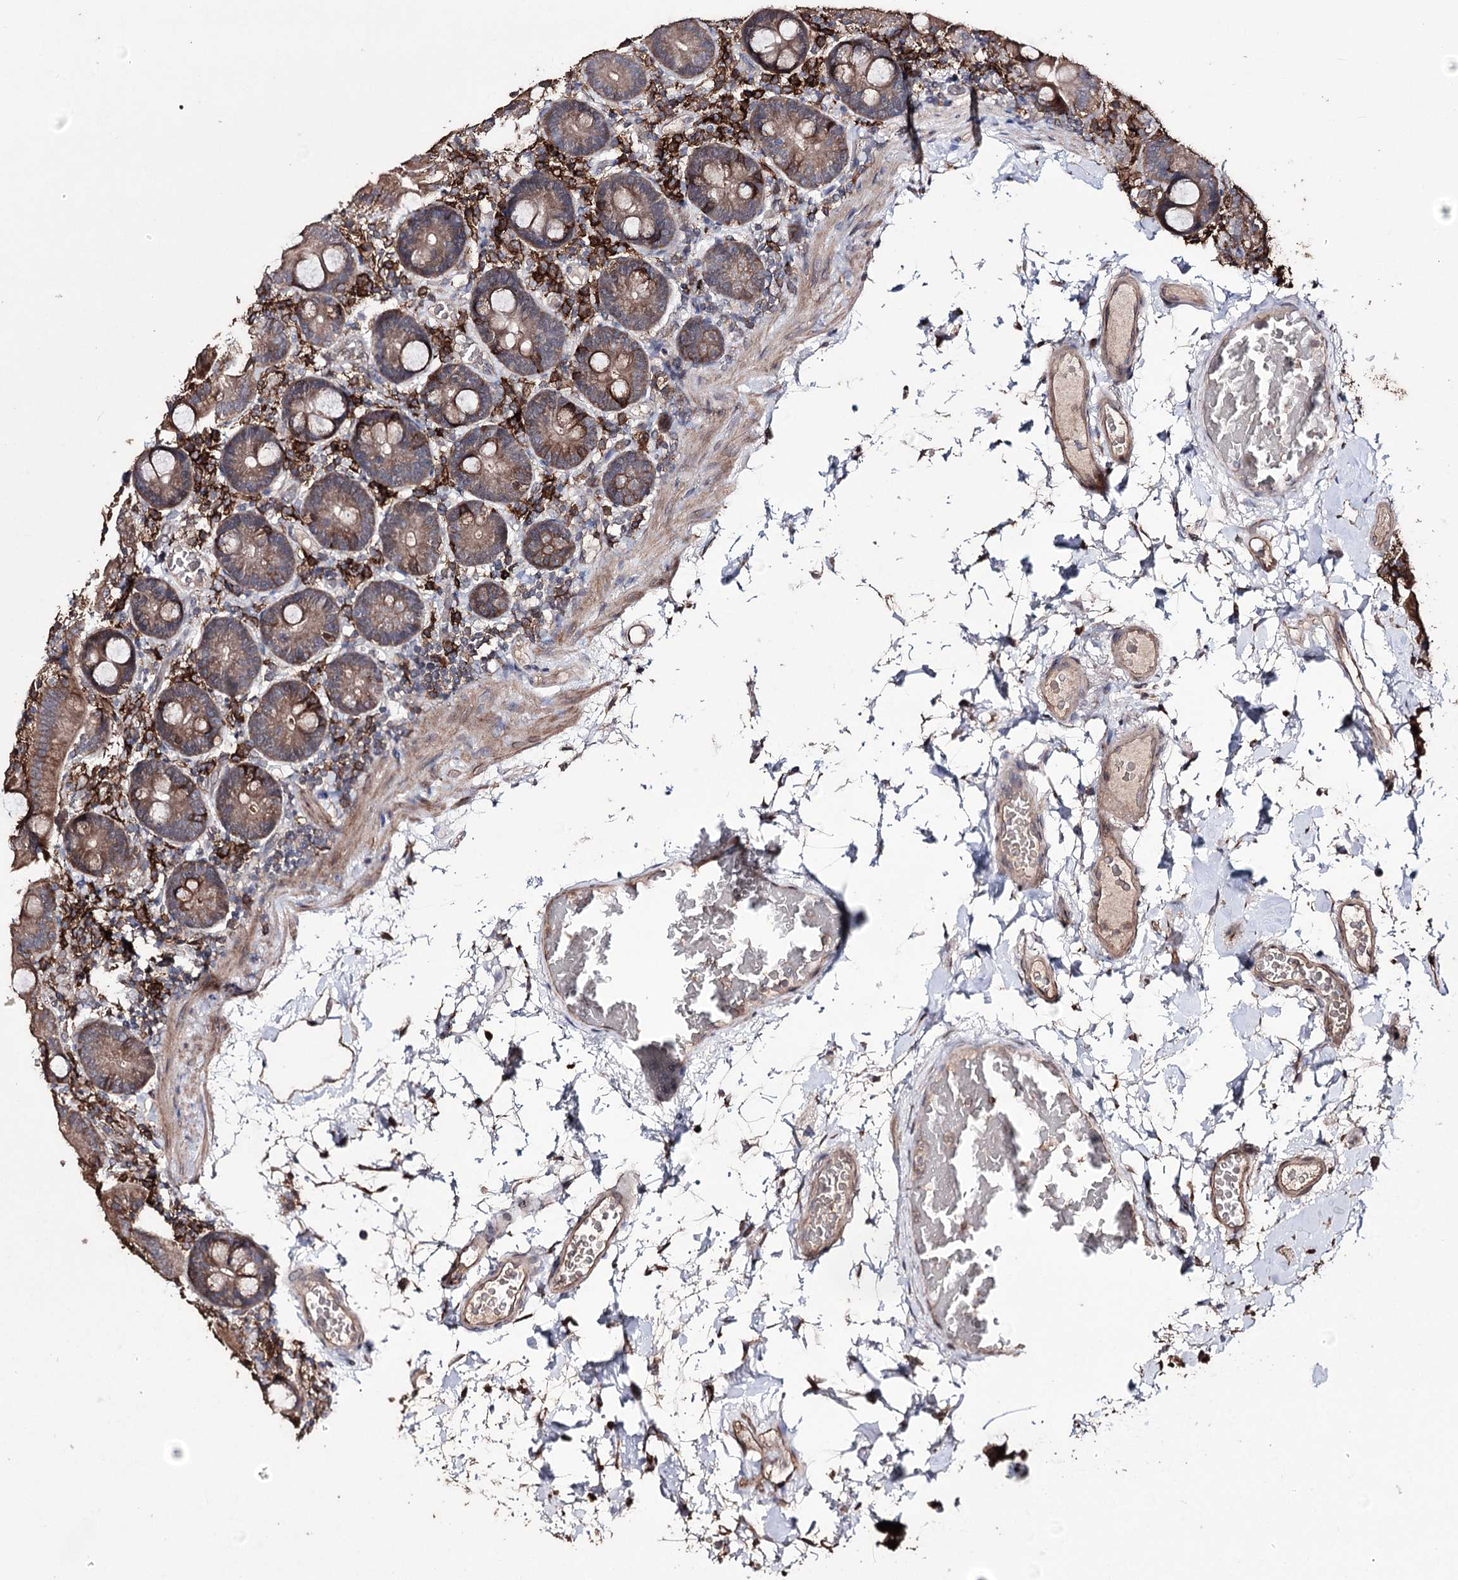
{"staining": {"intensity": "strong", "quantity": ">75%", "location": "cytoplasmic/membranous"}, "tissue": "duodenum", "cell_type": "Glandular cells", "image_type": "normal", "snomed": [{"axis": "morphology", "description": "Normal tissue, NOS"}, {"axis": "topography", "description": "Duodenum"}], "caption": "A brown stain labels strong cytoplasmic/membranous staining of a protein in glandular cells of benign human duodenum. (DAB (3,3'-diaminobenzidine) IHC with brightfield microscopy, high magnification).", "gene": "ZNF662", "patient": {"sex": "male", "age": 55}}